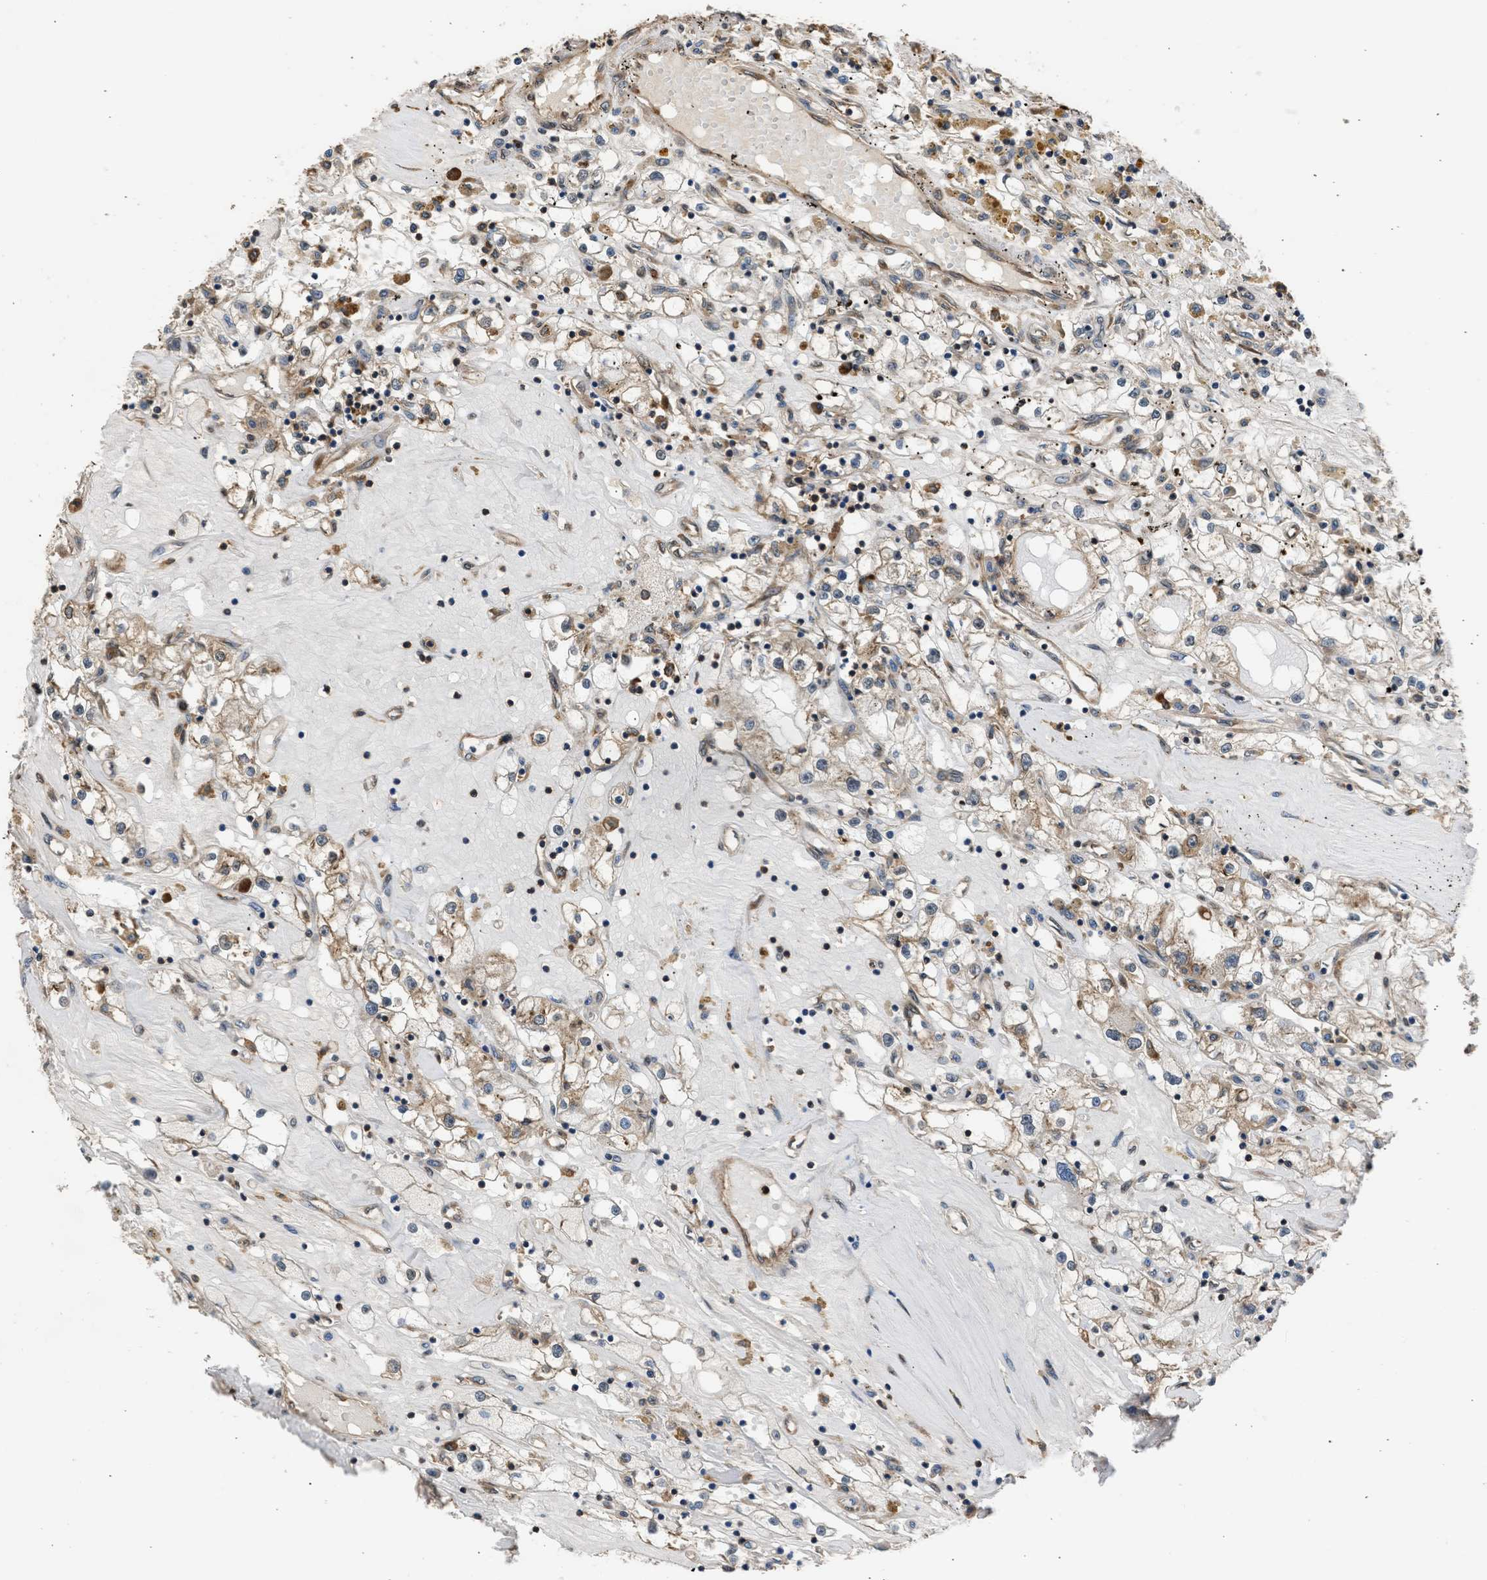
{"staining": {"intensity": "weak", "quantity": ">75%", "location": "cytoplasmic/membranous"}, "tissue": "renal cancer", "cell_type": "Tumor cells", "image_type": "cancer", "snomed": [{"axis": "morphology", "description": "Adenocarcinoma, NOS"}, {"axis": "topography", "description": "Kidney"}], "caption": "Human renal cancer (adenocarcinoma) stained with a protein marker exhibits weak staining in tumor cells.", "gene": "SLC36A4", "patient": {"sex": "male", "age": 56}}